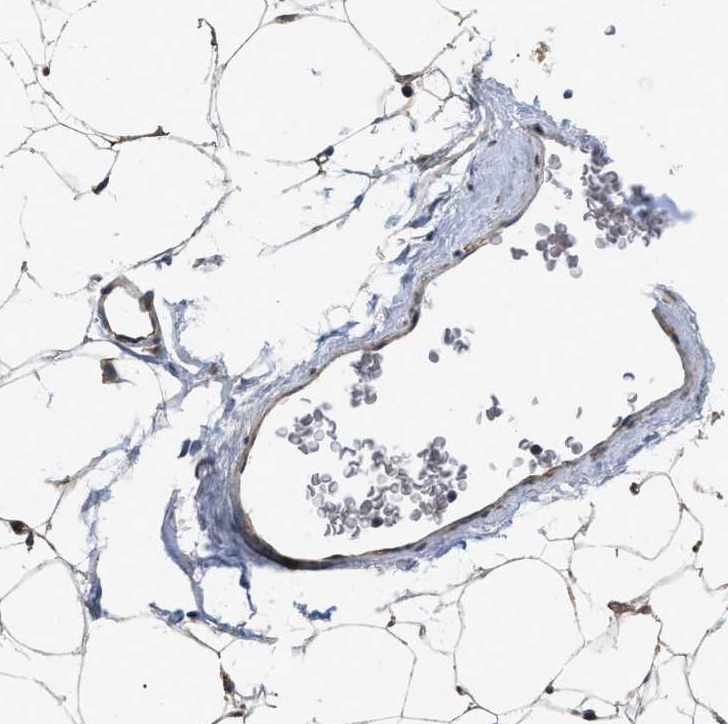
{"staining": {"intensity": "moderate", "quantity": "25%-75%", "location": "cytoplasmic/membranous"}, "tissue": "adipose tissue", "cell_type": "Adipocytes", "image_type": "normal", "snomed": [{"axis": "morphology", "description": "Normal tissue, NOS"}, {"axis": "topography", "description": "Breast"}, {"axis": "topography", "description": "Soft tissue"}], "caption": "This is a photomicrograph of immunohistochemistry staining of benign adipose tissue, which shows moderate expression in the cytoplasmic/membranous of adipocytes.", "gene": "DHX58", "patient": {"sex": "female", "age": 75}}